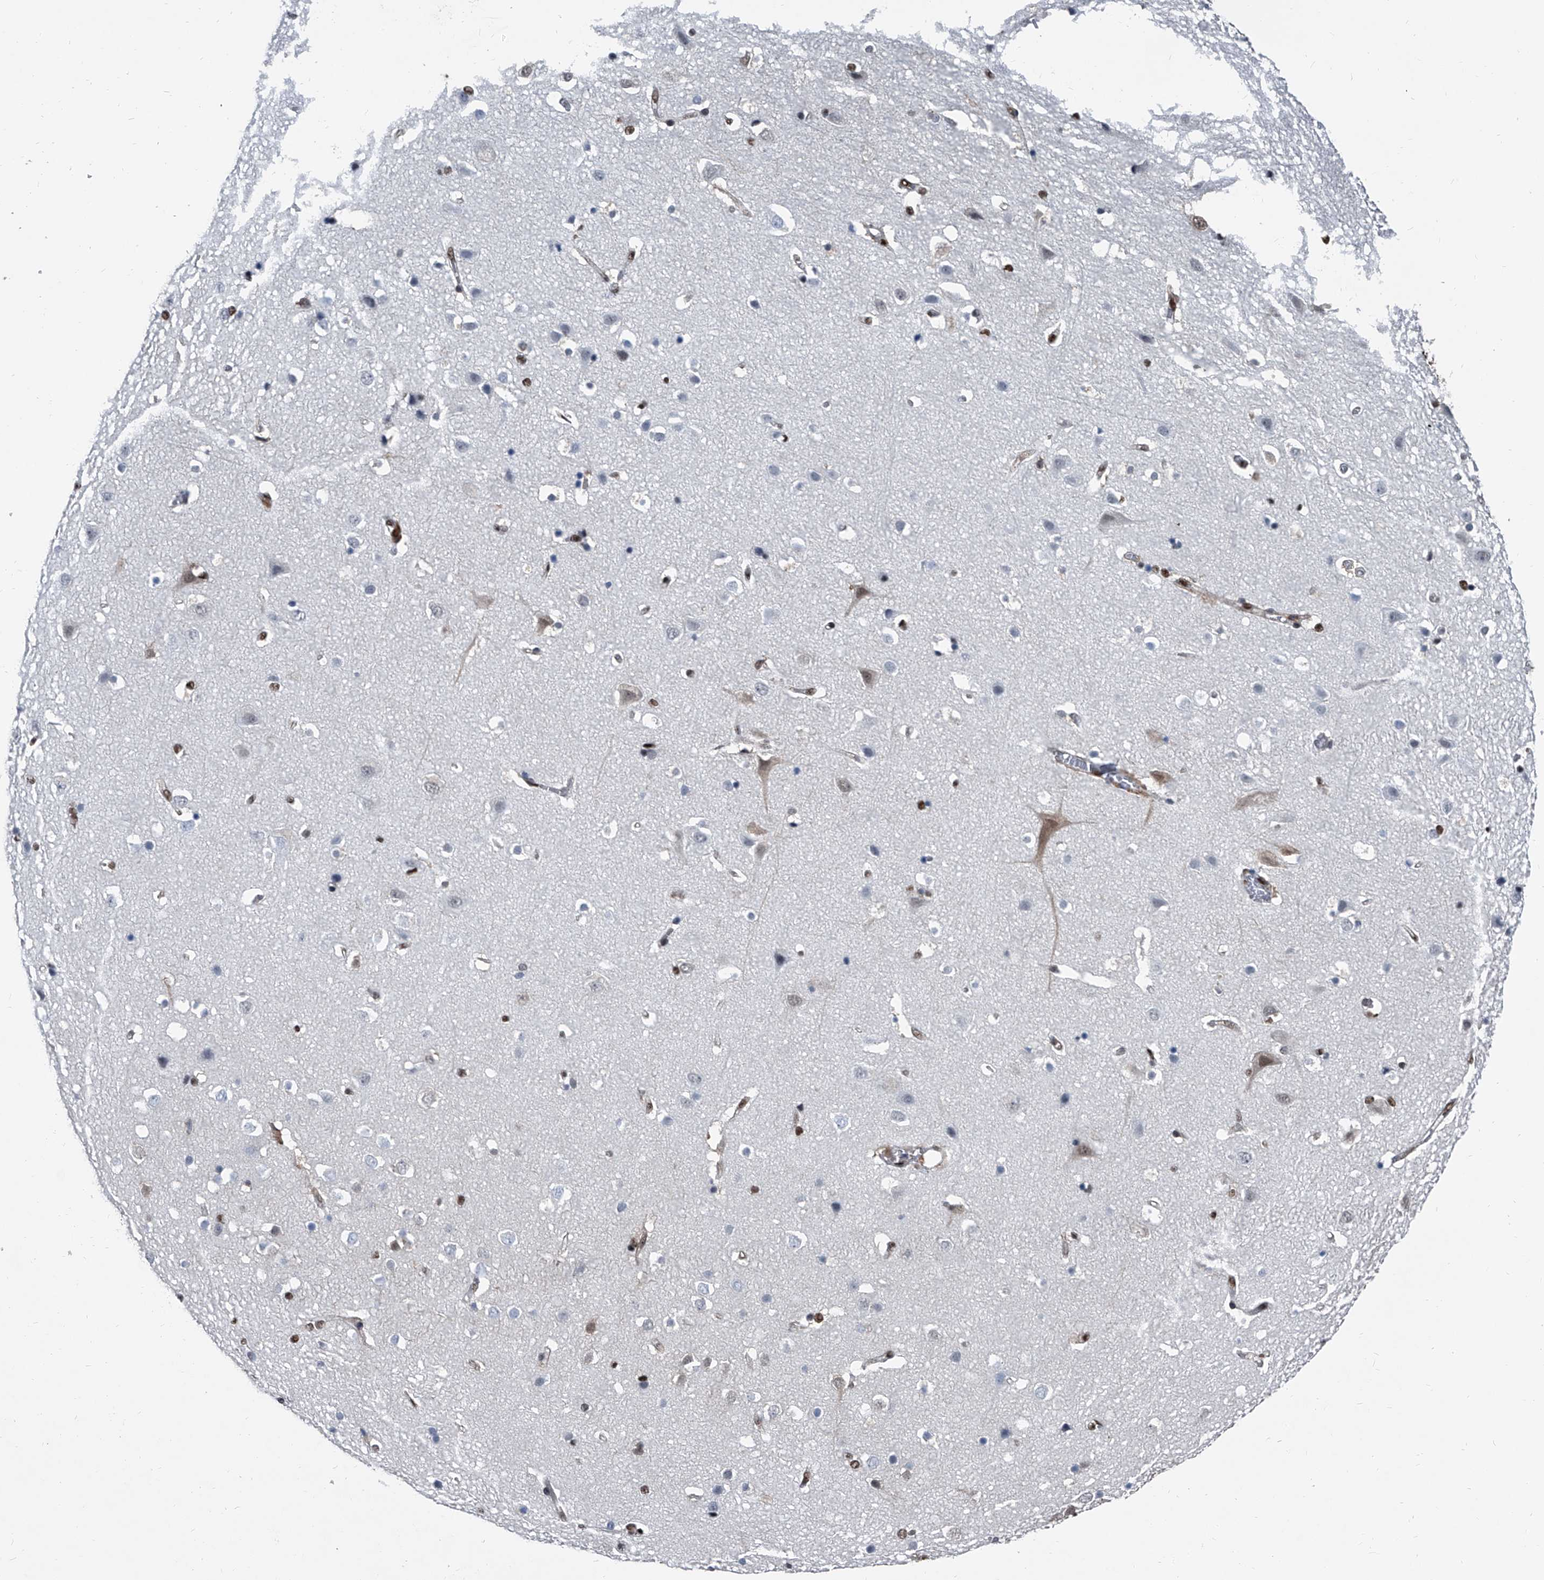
{"staining": {"intensity": "moderate", "quantity": "25%-75%", "location": "nuclear"}, "tissue": "cerebral cortex", "cell_type": "Endothelial cells", "image_type": "normal", "snomed": [{"axis": "morphology", "description": "Normal tissue, NOS"}, {"axis": "topography", "description": "Cerebral cortex"}], "caption": "Cerebral cortex stained with a brown dye exhibits moderate nuclear positive staining in approximately 25%-75% of endothelial cells.", "gene": "FKBP5", "patient": {"sex": "male", "age": 54}}